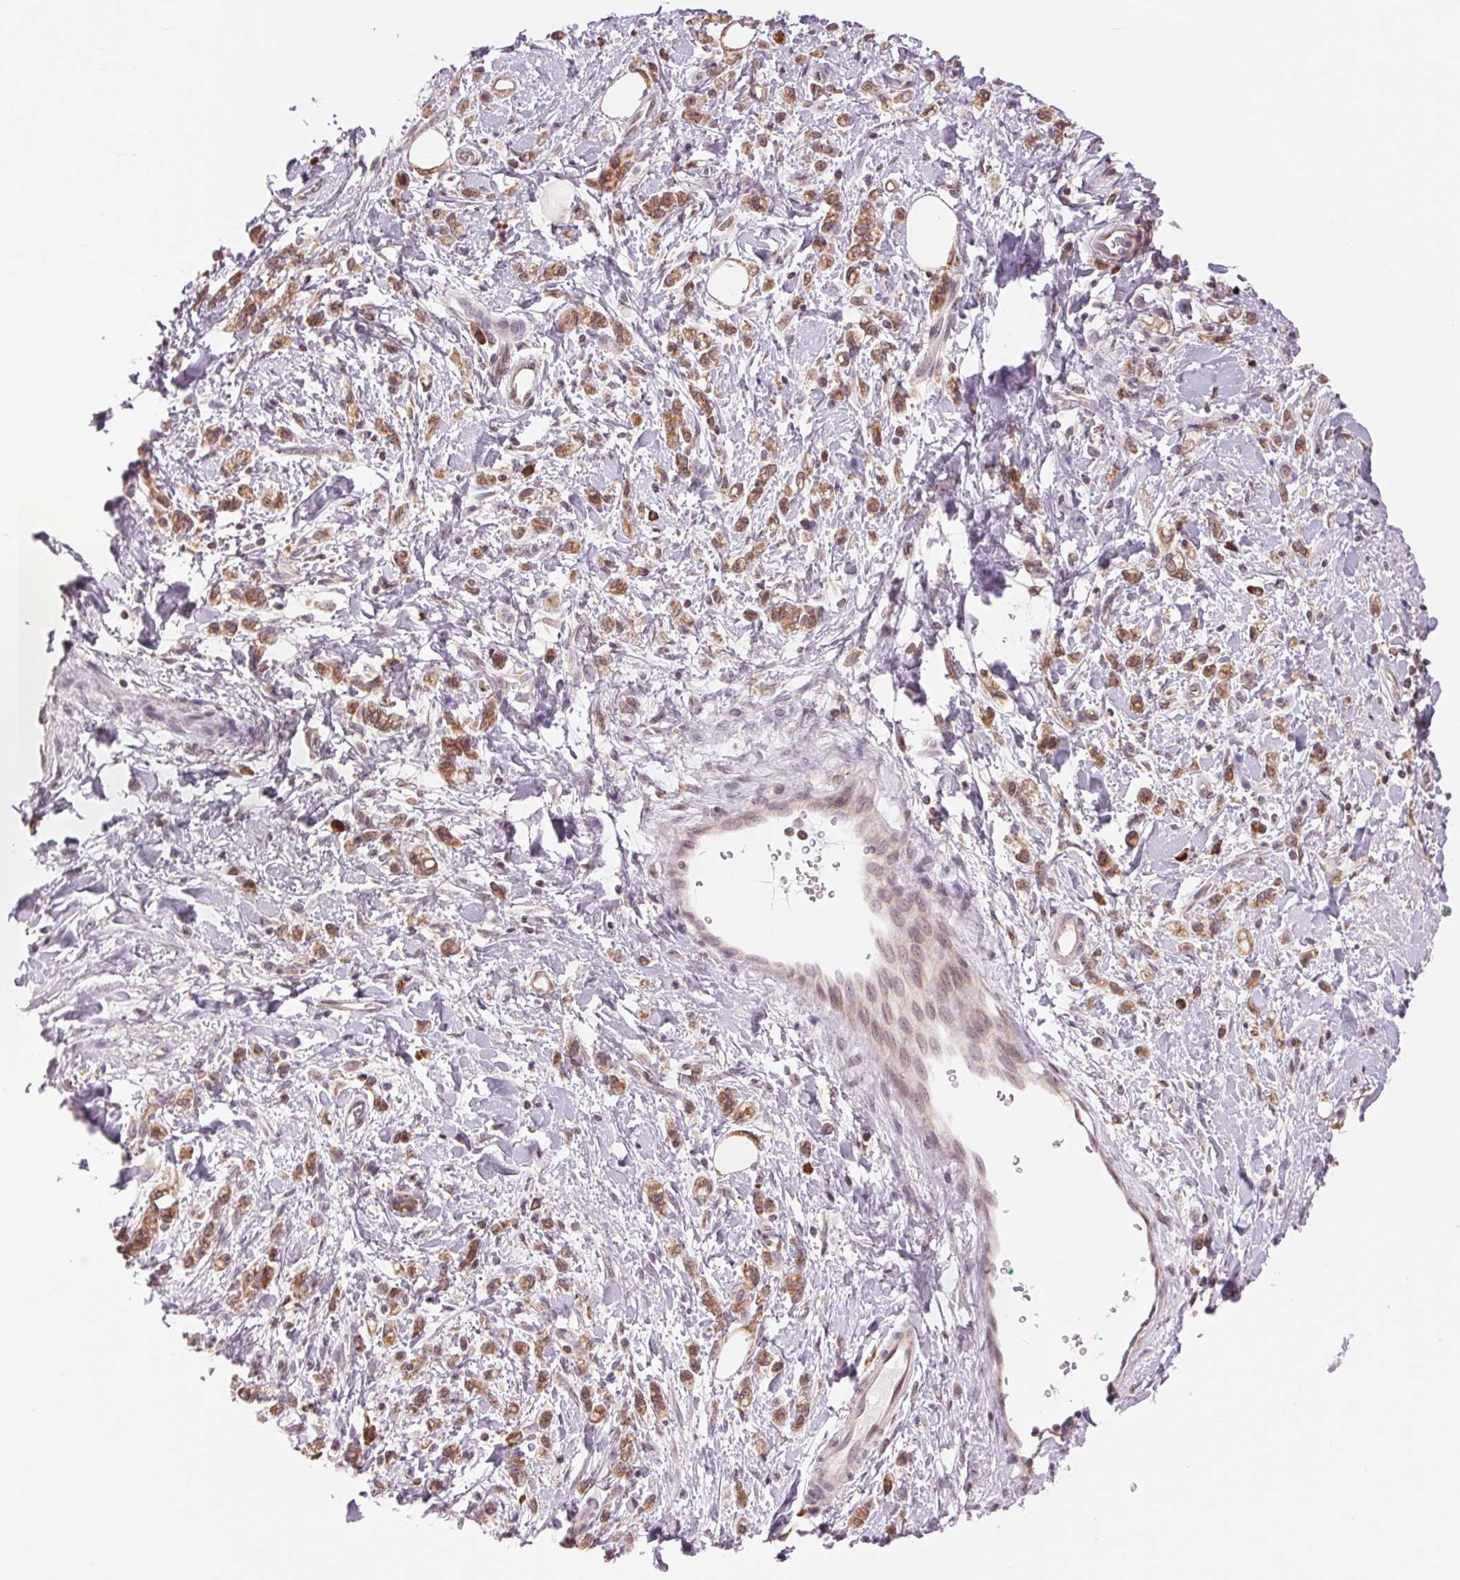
{"staining": {"intensity": "moderate", "quantity": ">75%", "location": "cytoplasmic/membranous"}, "tissue": "stomach cancer", "cell_type": "Tumor cells", "image_type": "cancer", "snomed": [{"axis": "morphology", "description": "Adenocarcinoma, NOS"}, {"axis": "topography", "description": "Stomach"}], "caption": "An image showing moderate cytoplasmic/membranous positivity in about >75% of tumor cells in stomach cancer, as visualized by brown immunohistochemical staining.", "gene": "TECR", "patient": {"sex": "male", "age": 77}}